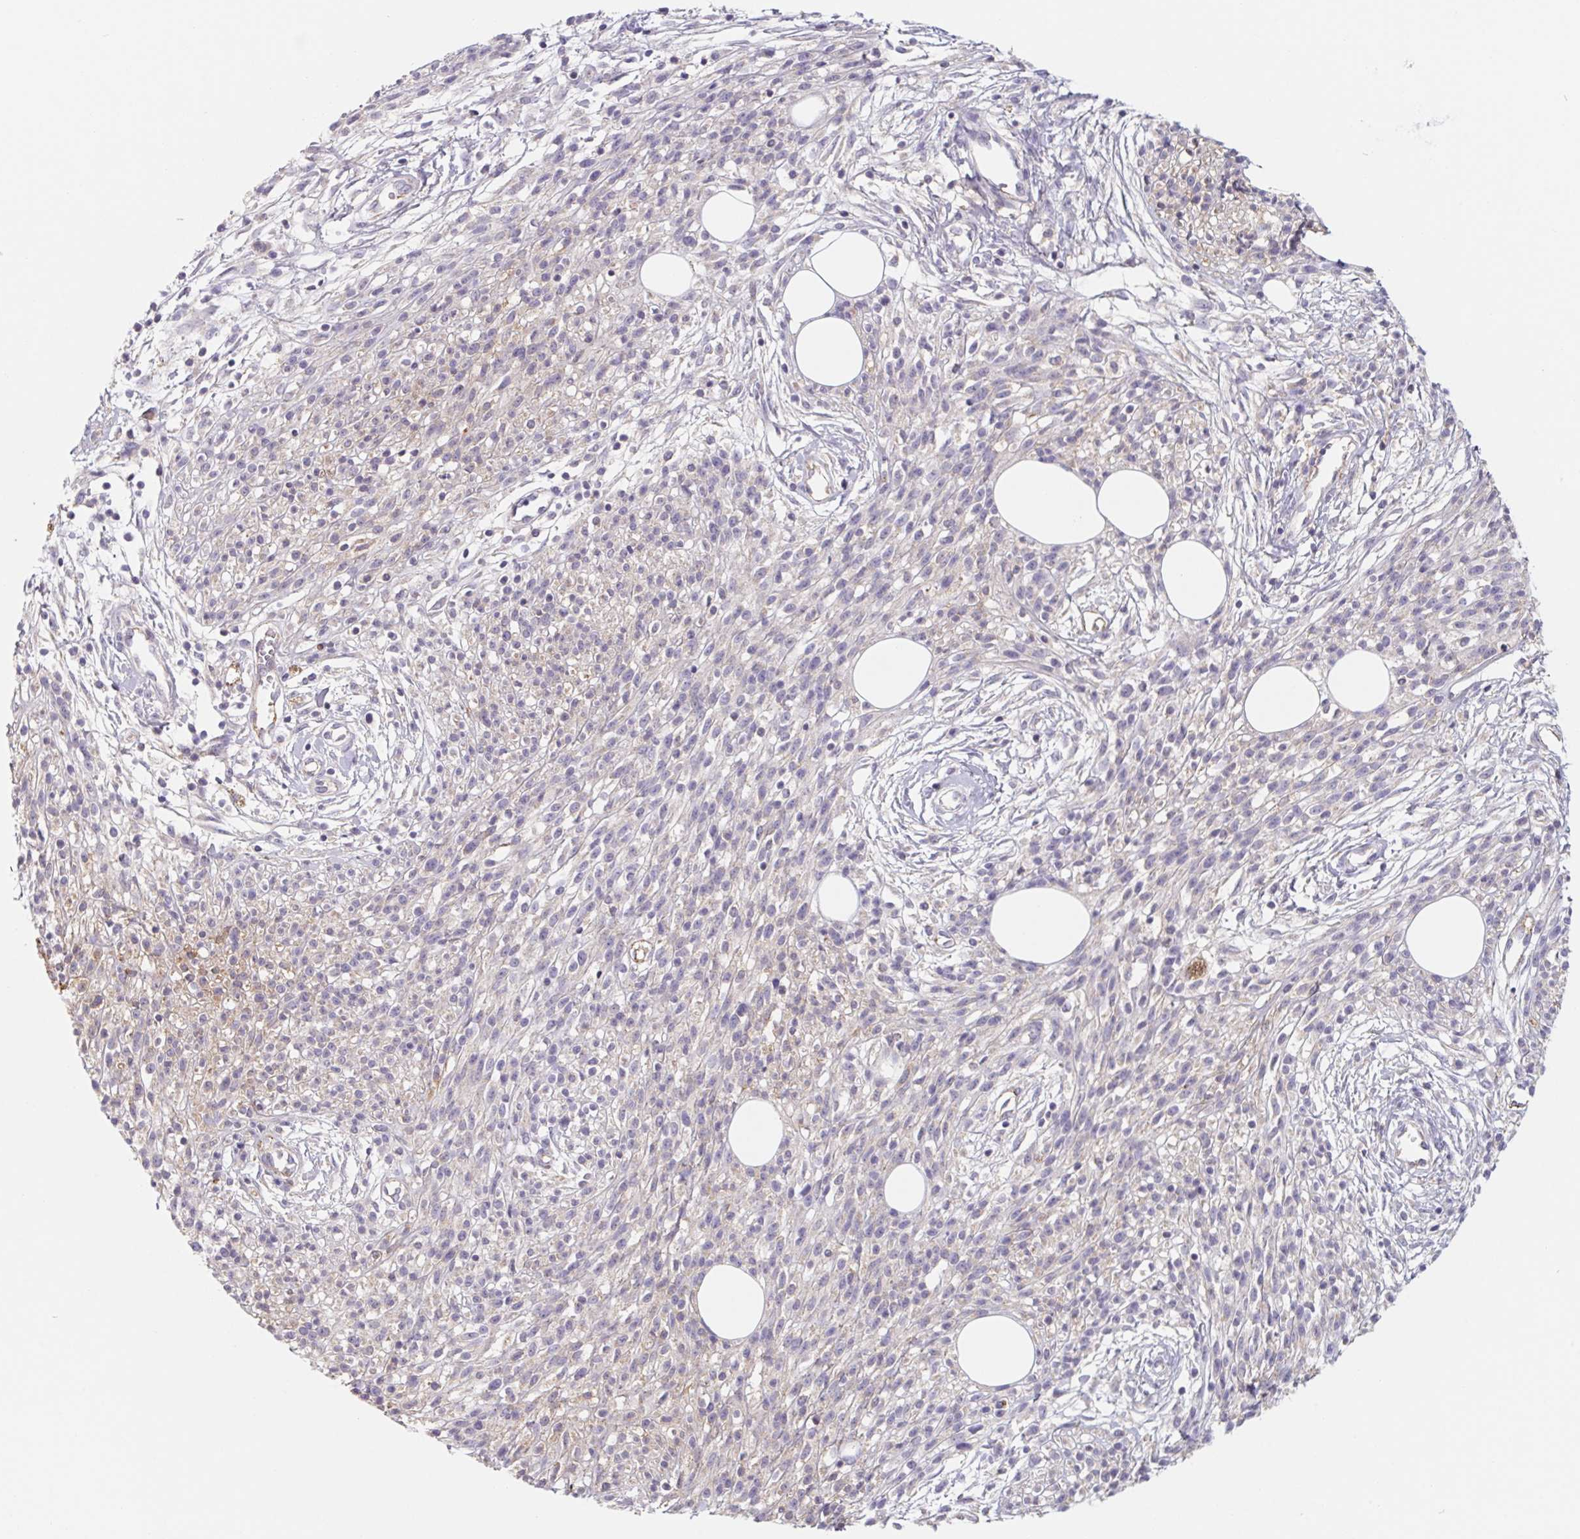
{"staining": {"intensity": "weak", "quantity": "<25%", "location": "cytoplasmic/membranous"}, "tissue": "melanoma", "cell_type": "Tumor cells", "image_type": "cancer", "snomed": [{"axis": "morphology", "description": "Malignant melanoma, NOS"}, {"axis": "topography", "description": "Skin"}, {"axis": "topography", "description": "Skin of trunk"}], "caption": "The photomicrograph exhibits no significant staining in tumor cells of malignant melanoma.", "gene": "LPA", "patient": {"sex": "male", "age": 74}}